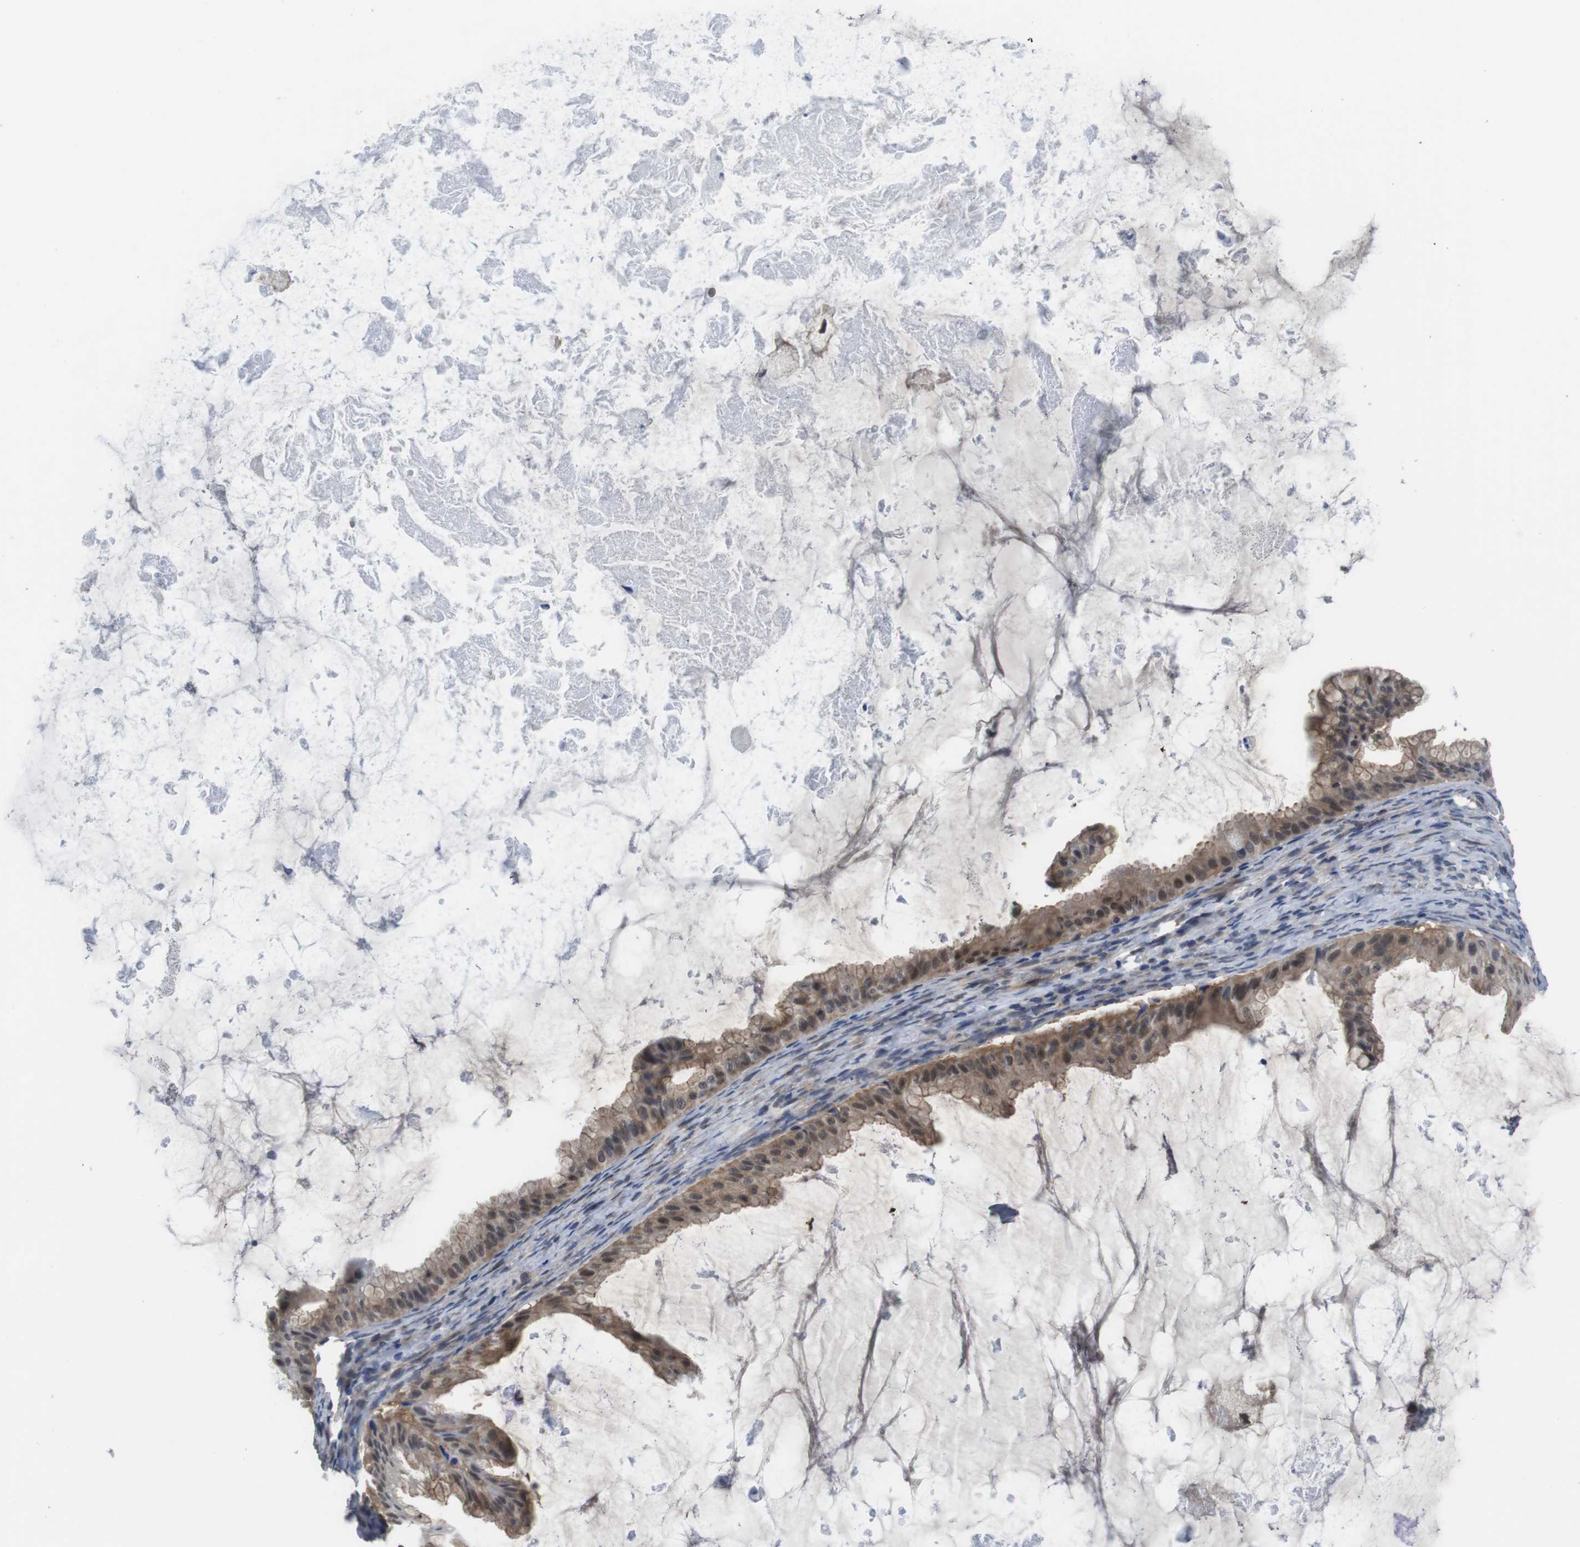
{"staining": {"intensity": "moderate", "quantity": ">75%", "location": "cytoplasmic/membranous"}, "tissue": "ovarian cancer", "cell_type": "Tumor cells", "image_type": "cancer", "snomed": [{"axis": "morphology", "description": "Cystadenocarcinoma, mucinous, NOS"}, {"axis": "topography", "description": "Ovary"}], "caption": "An immunohistochemistry (IHC) photomicrograph of tumor tissue is shown. Protein staining in brown shows moderate cytoplasmic/membranous positivity in mucinous cystadenocarcinoma (ovarian) within tumor cells.", "gene": "FADD", "patient": {"sex": "female", "age": 61}}